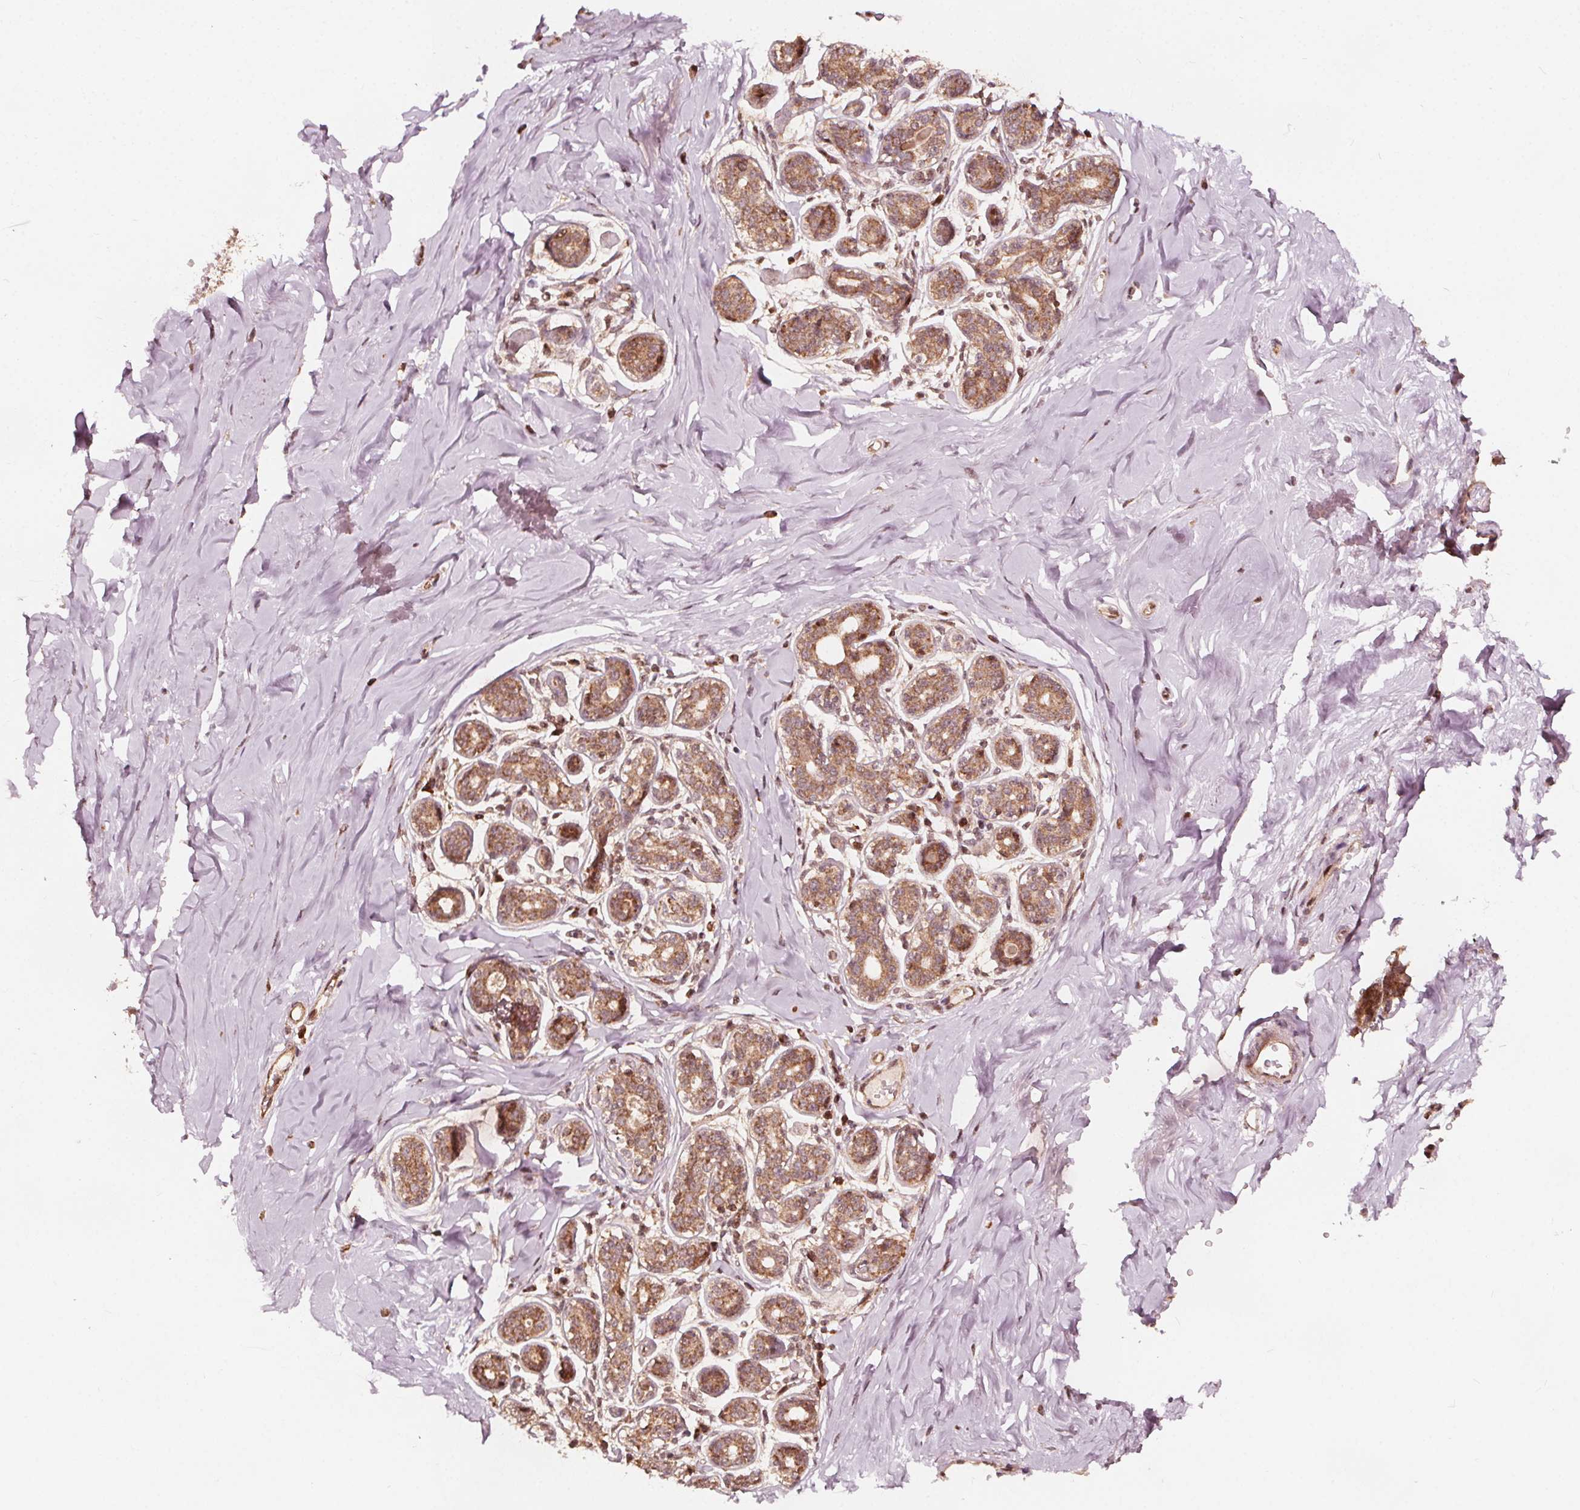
{"staining": {"intensity": "moderate", "quantity": ">75%", "location": "cytoplasmic/membranous"}, "tissue": "breast", "cell_type": "Adipocytes", "image_type": "normal", "snomed": [{"axis": "morphology", "description": "Normal tissue, NOS"}, {"axis": "topography", "description": "Skin"}, {"axis": "topography", "description": "Breast"}], "caption": "A brown stain shows moderate cytoplasmic/membranous staining of a protein in adipocytes of benign human breast.", "gene": "AIP", "patient": {"sex": "female", "age": 43}}